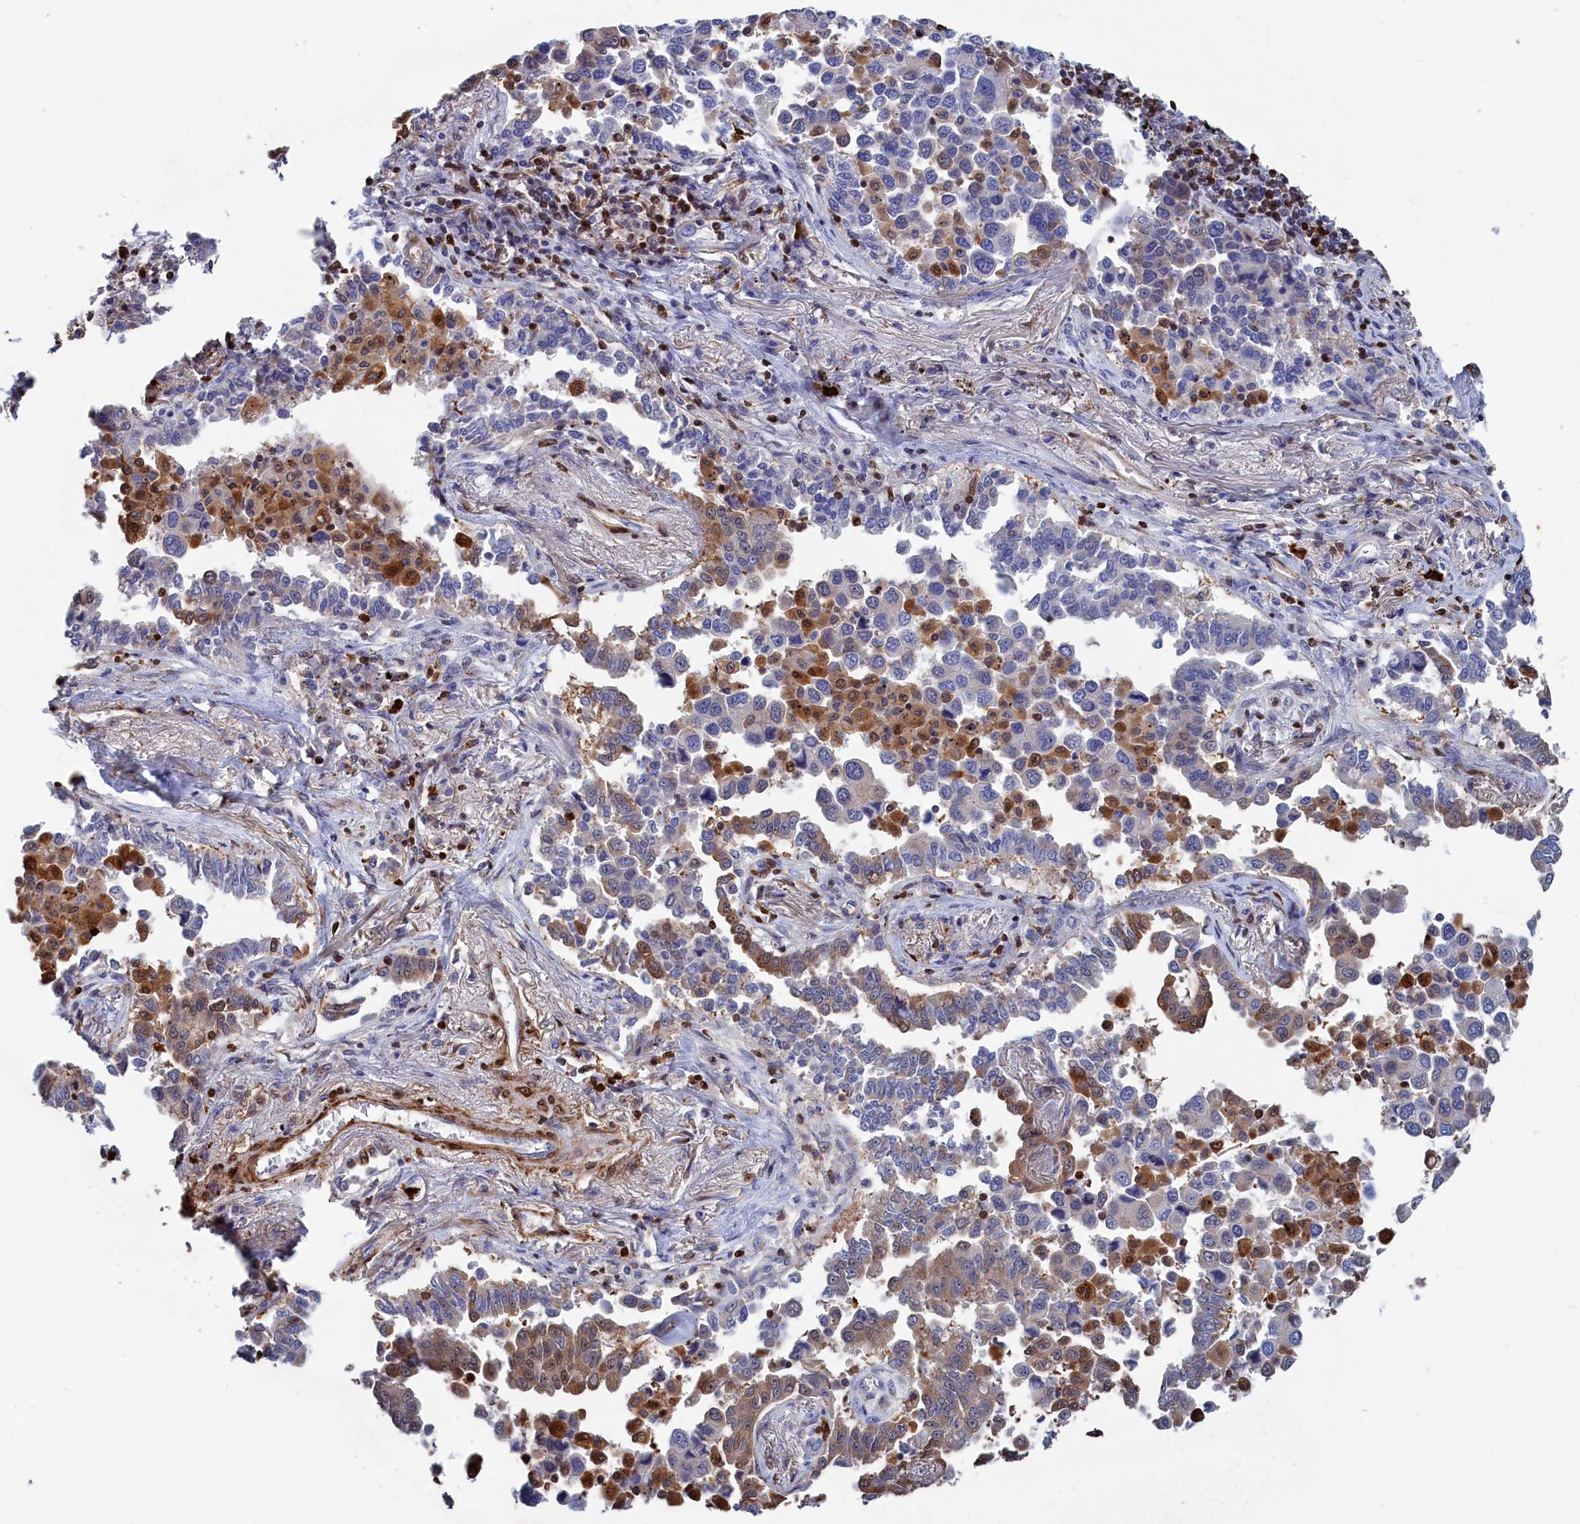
{"staining": {"intensity": "moderate", "quantity": "<25%", "location": "cytoplasmic/membranous,nuclear"}, "tissue": "lung cancer", "cell_type": "Tumor cells", "image_type": "cancer", "snomed": [{"axis": "morphology", "description": "Adenocarcinoma, NOS"}, {"axis": "topography", "description": "Lung"}], "caption": "Lung cancer (adenocarcinoma) tissue displays moderate cytoplasmic/membranous and nuclear expression in approximately <25% of tumor cells", "gene": "CRIP1", "patient": {"sex": "male", "age": 67}}